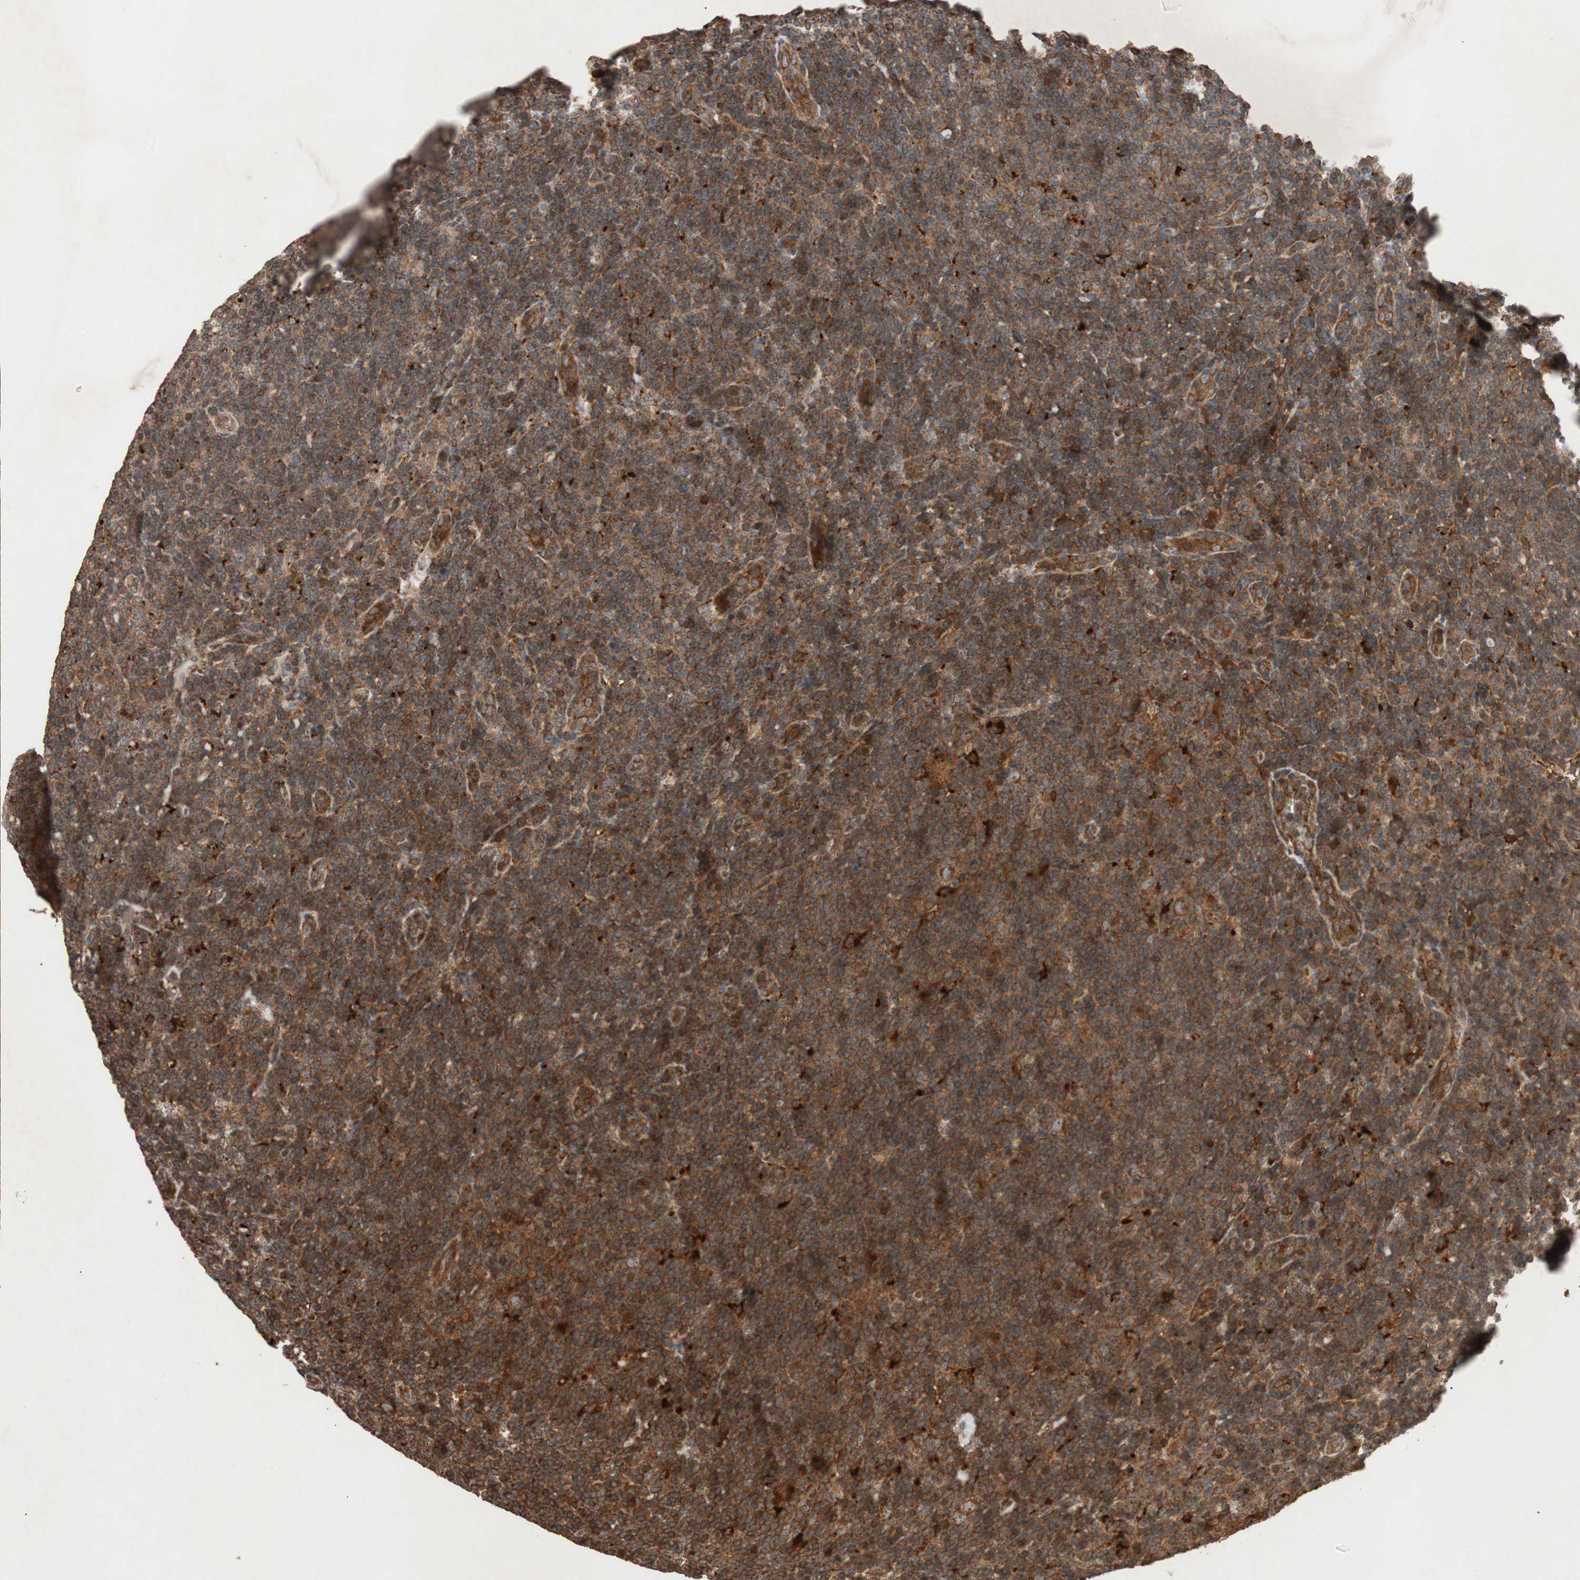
{"staining": {"intensity": "strong", "quantity": ">75%", "location": "cytoplasmic/membranous"}, "tissue": "lymphoma", "cell_type": "Tumor cells", "image_type": "cancer", "snomed": [{"axis": "morphology", "description": "Hodgkin's disease, NOS"}, {"axis": "topography", "description": "Lymph node"}], "caption": "A micrograph showing strong cytoplasmic/membranous expression in approximately >75% of tumor cells in lymphoma, as visualized by brown immunohistochemical staining.", "gene": "RAB1A", "patient": {"sex": "female", "age": 57}}